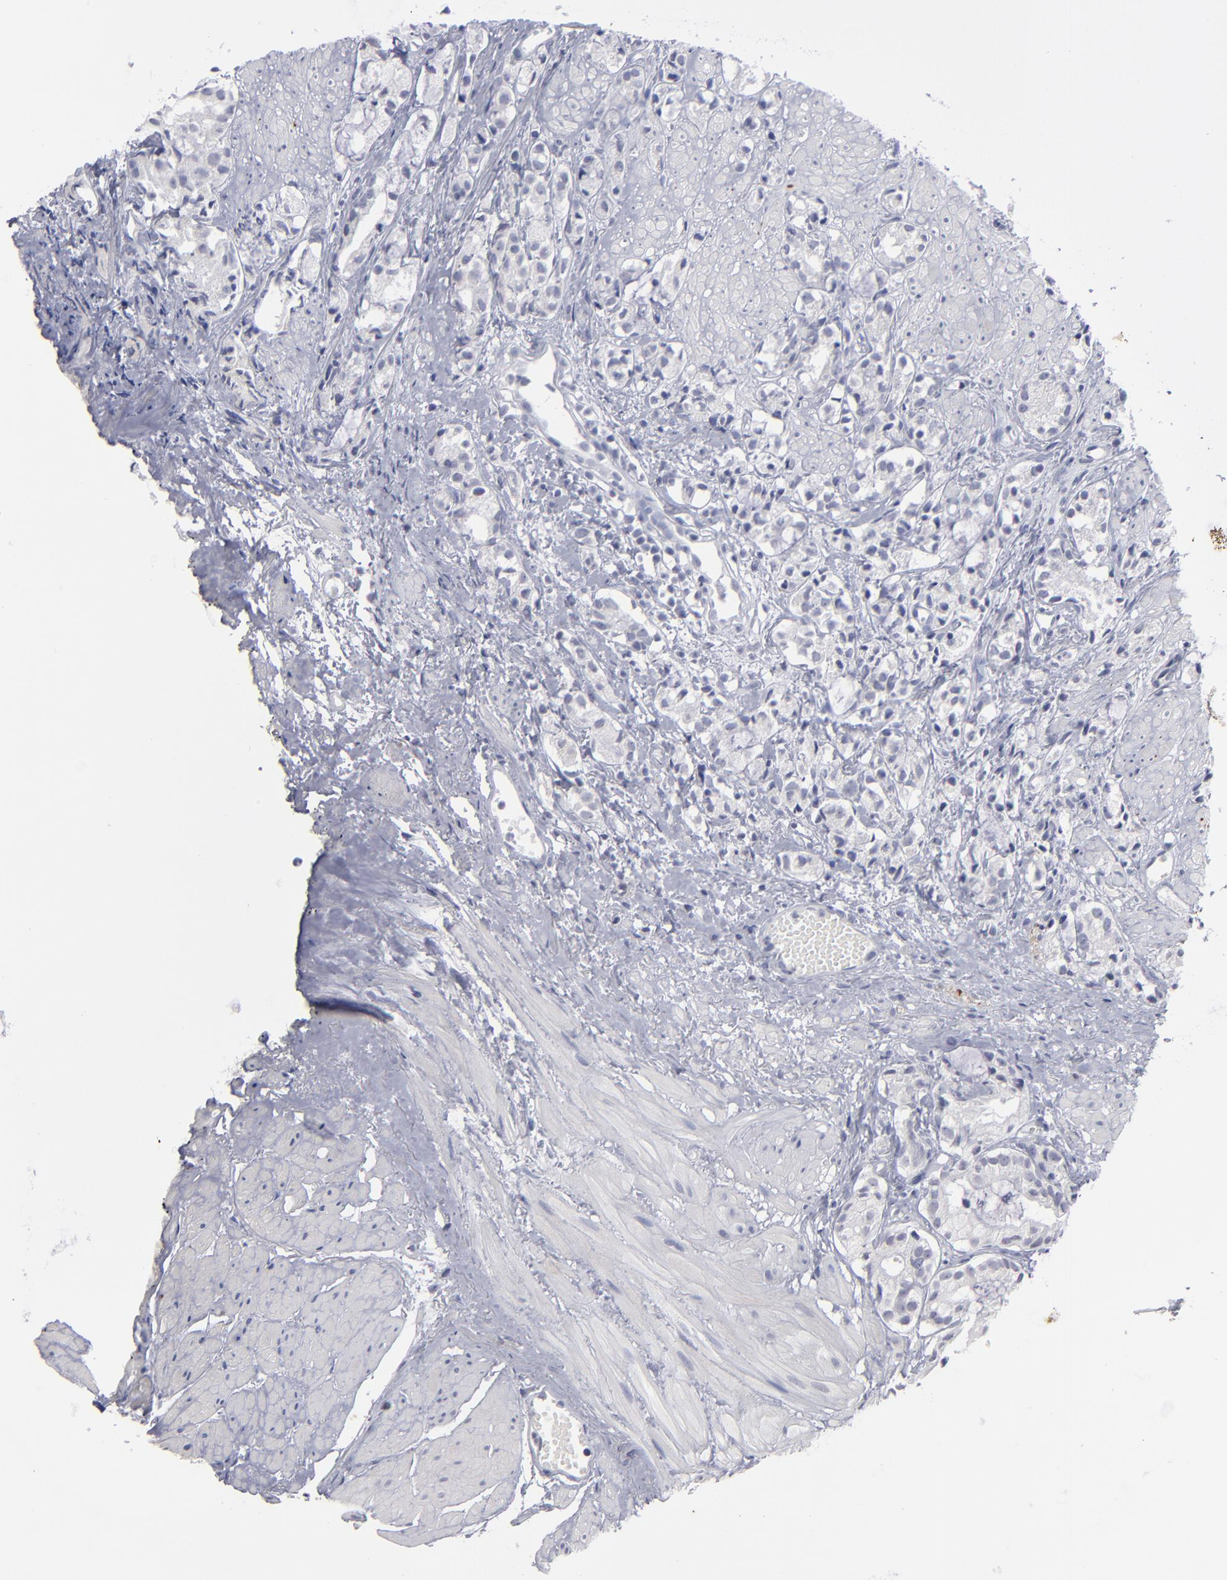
{"staining": {"intensity": "negative", "quantity": "none", "location": "none"}, "tissue": "prostate cancer", "cell_type": "Tumor cells", "image_type": "cancer", "snomed": [{"axis": "morphology", "description": "Adenocarcinoma, High grade"}, {"axis": "topography", "description": "Prostate"}], "caption": "Prostate adenocarcinoma (high-grade) stained for a protein using immunohistochemistry displays no expression tumor cells.", "gene": "RPH3A", "patient": {"sex": "male", "age": 85}}